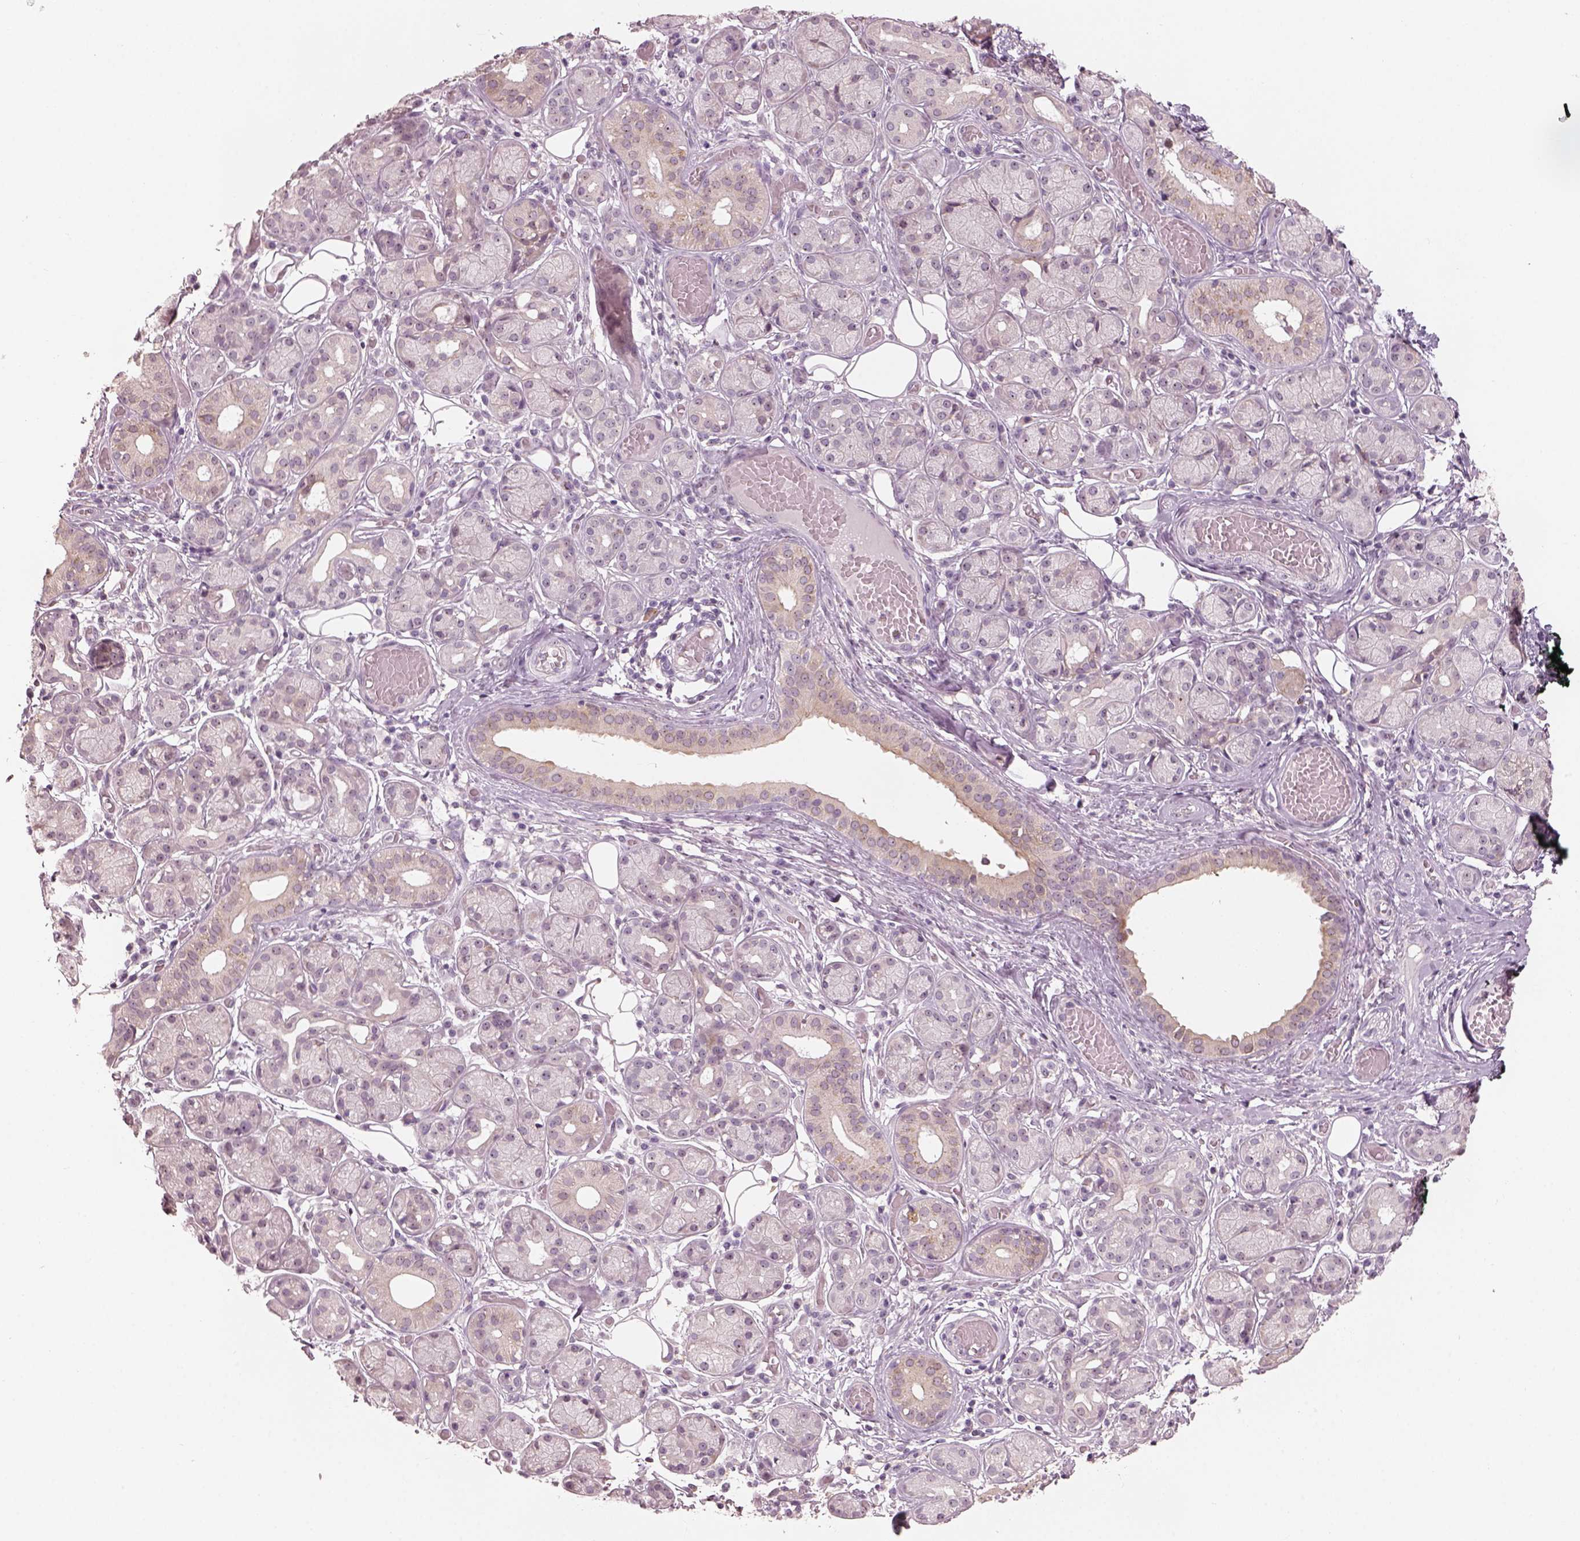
{"staining": {"intensity": "weak", "quantity": "<25%", "location": "cytoplasmic/membranous"}, "tissue": "salivary gland", "cell_type": "Glandular cells", "image_type": "normal", "snomed": [{"axis": "morphology", "description": "Normal tissue, NOS"}, {"axis": "topography", "description": "Salivary gland"}, {"axis": "topography", "description": "Peripheral nerve tissue"}], "caption": "A high-resolution photomicrograph shows immunohistochemistry (IHC) staining of benign salivary gland, which reveals no significant expression in glandular cells.", "gene": "CDS1", "patient": {"sex": "male", "age": 71}}